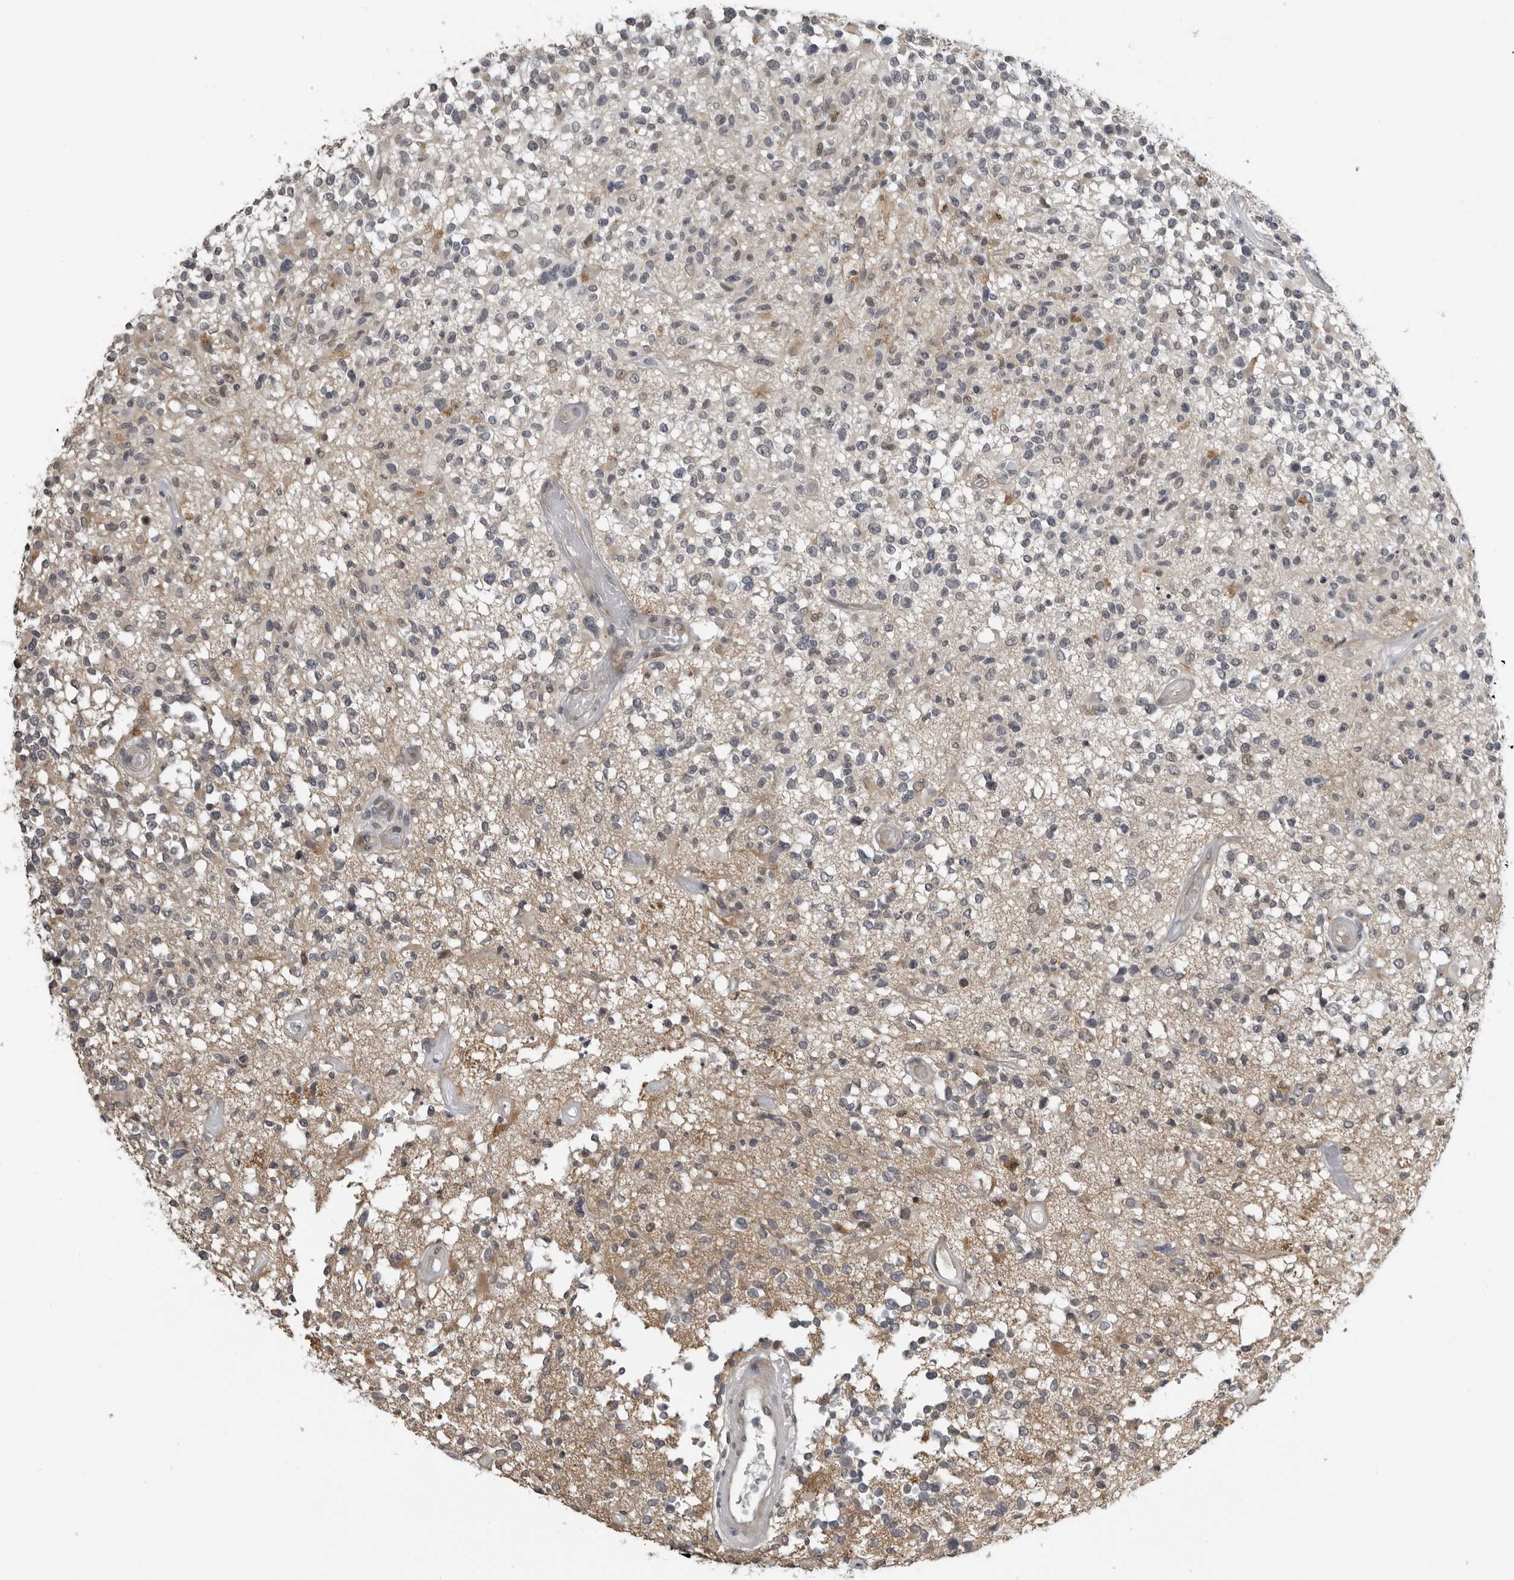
{"staining": {"intensity": "negative", "quantity": "none", "location": "none"}, "tissue": "glioma", "cell_type": "Tumor cells", "image_type": "cancer", "snomed": [{"axis": "morphology", "description": "Glioma, malignant, High grade"}, {"axis": "morphology", "description": "Glioblastoma, NOS"}, {"axis": "topography", "description": "Brain"}], "caption": "This is a image of immunohistochemistry (IHC) staining of glioma, which shows no staining in tumor cells. (Stains: DAB immunohistochemistry (IHC) with hematoxylin counter stain, Microscopy: brightfield microscopy at high magnification).", "gene": "PRRX2", "patient": {"sex": "male", "age": 60}}